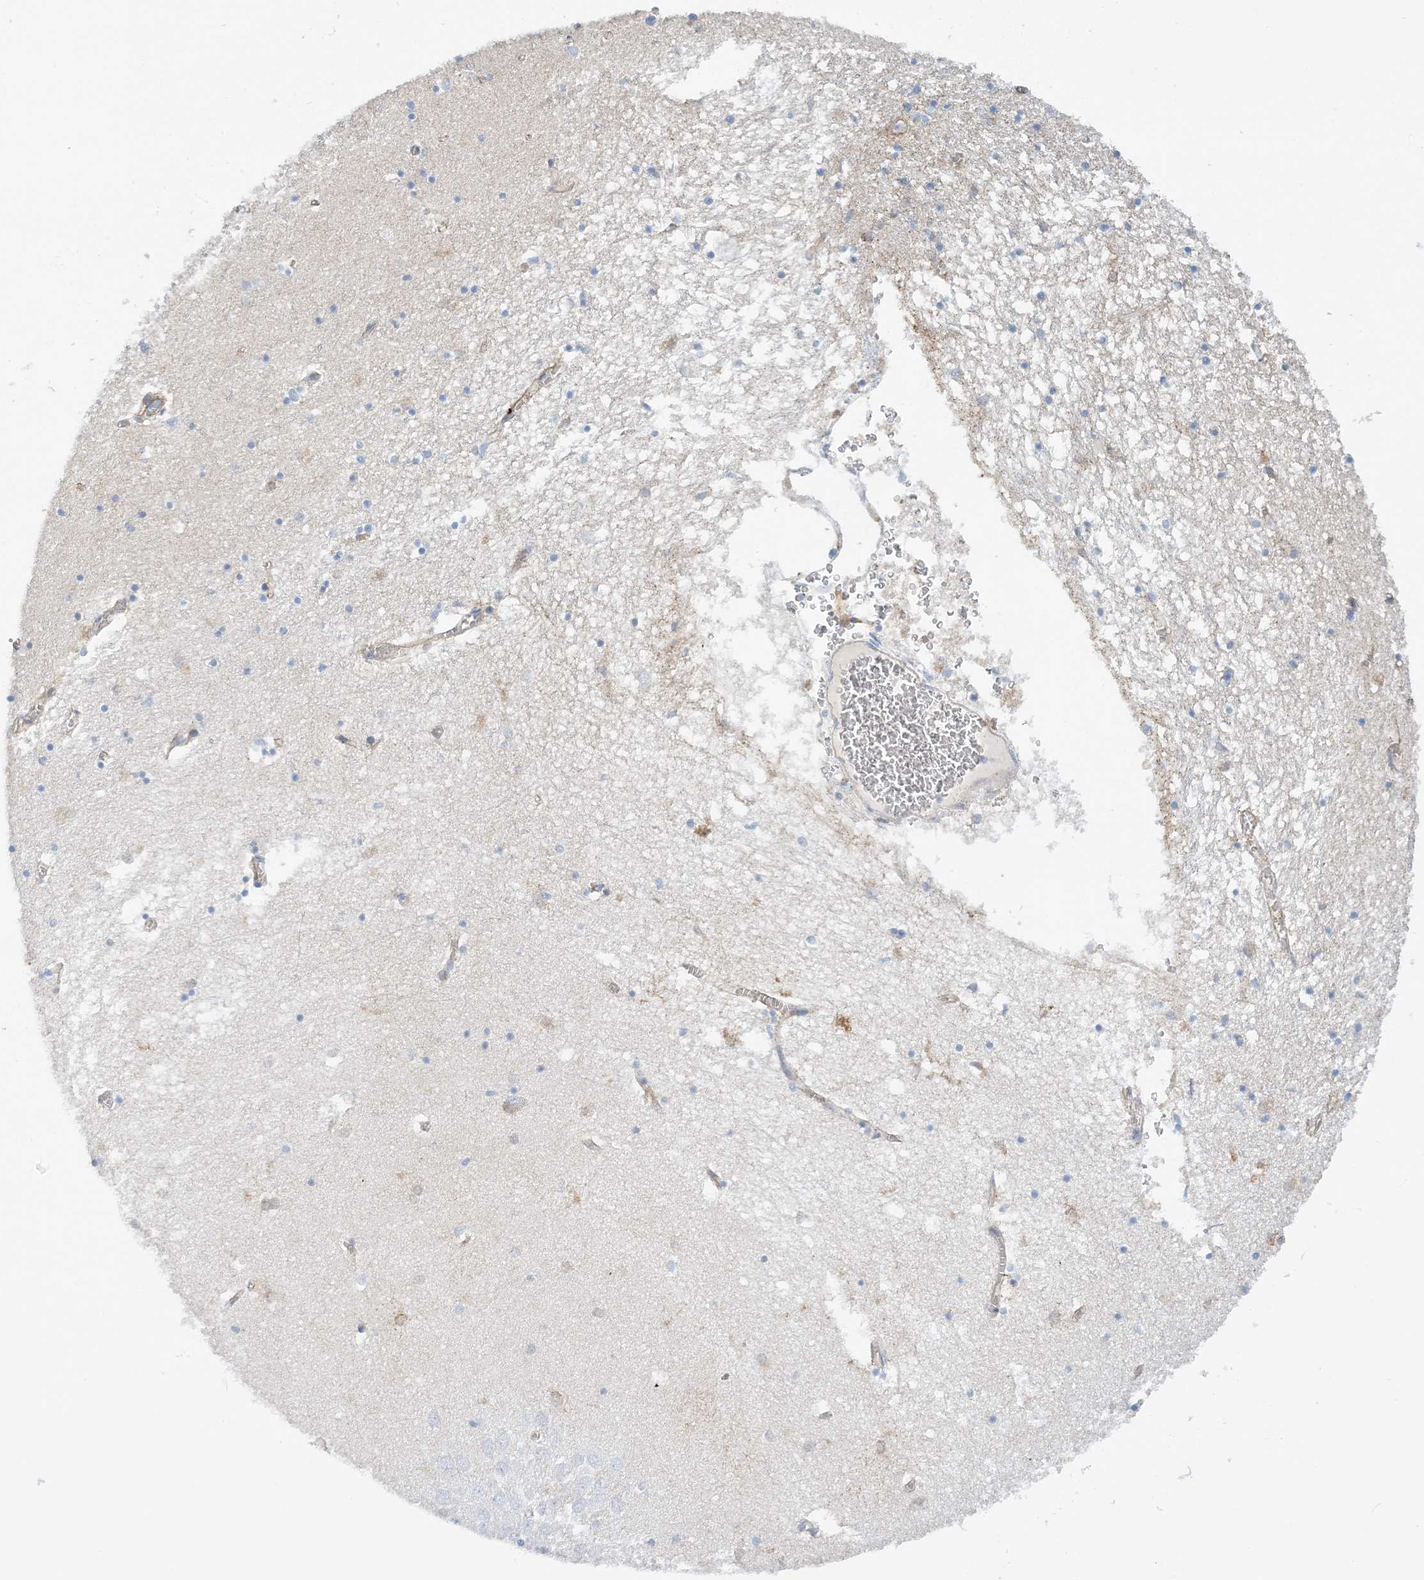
{"staining": {"intensity": "weak", "quantity": "<25%", "location": "cytoplasmic/membranous"}, "tissue": "hippocampus", "cell_type": "Glial cells", "image_type": "normal", "snomed": [{"axis": "morphology", "description": "Normal tissue, NOS"}, {"axis": "topography", "description": "Hippocampus"}], "caption": "This histopathology image is of normal hippocampus stained with immunohistochemistry (IHC) to label a protein in brown with the nuclei are counter-stained blue. There is no expression in glial cells.", "gene": "CALHM5", "patient": {"sex": "male", "age": 70}}